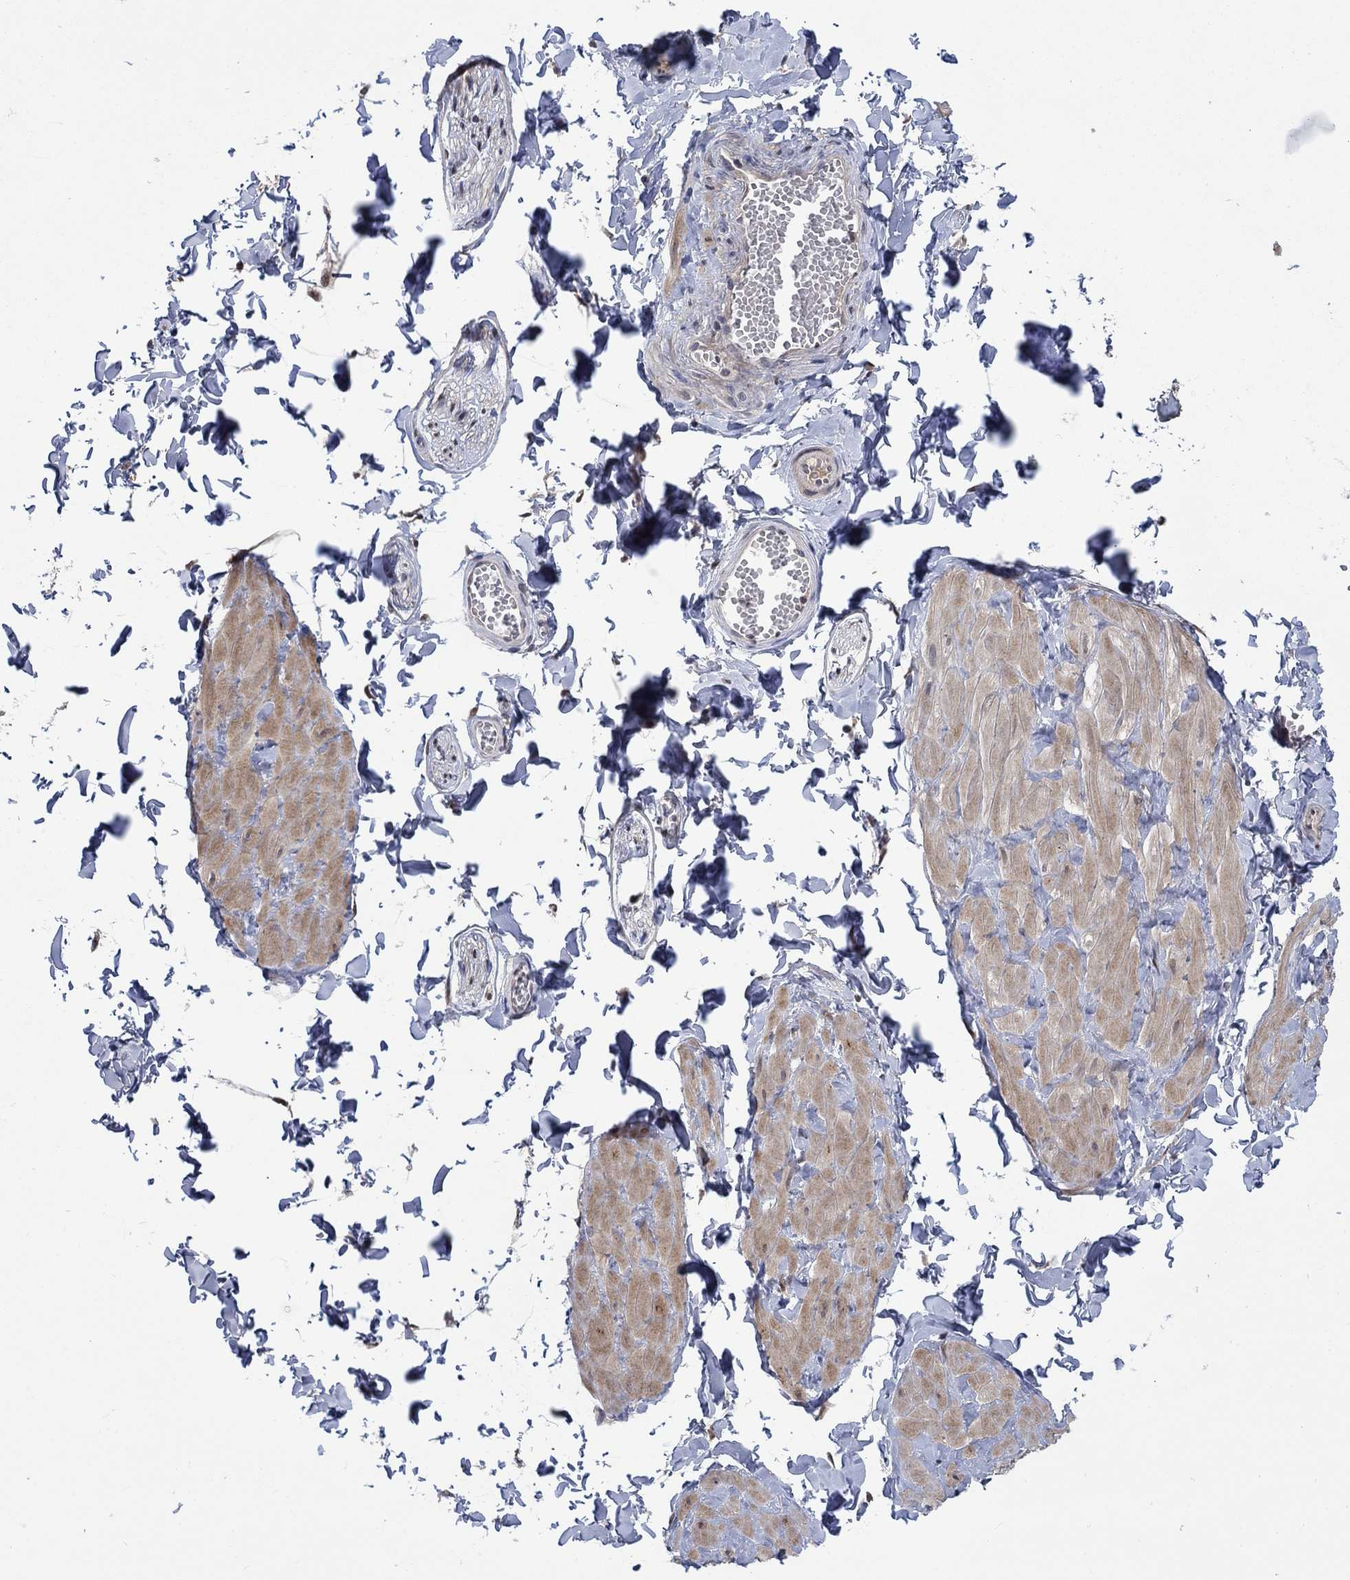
{"staining": {"intensity": "negative", "quantity": "none", "location": "none"}, "tissue": "adipose tissue", "cell_type": "Adipocytes", "image_type": "normal", "snomed": [{"axis": "morphology", "description": "Normal tissue, NOS"}, {"axis": "topography", "description": "Smooth muscle"}, {"axis": "topography", "description": "Peripheral nerve tissue"}], "caption": "This image is of normal adipose tissue stained with immunohistochemistry (IHC) to label a protein in brown with the nuclei are counter-stained blue. There is no expression in adipocytes. (DAB (3,3'-diaminobenzidine) immunohistochemistry (IHC) visualized using brightfield microscopy, high magnification).", "gene": "IAH1", "patient": {"sex": "male", "age": 22}}